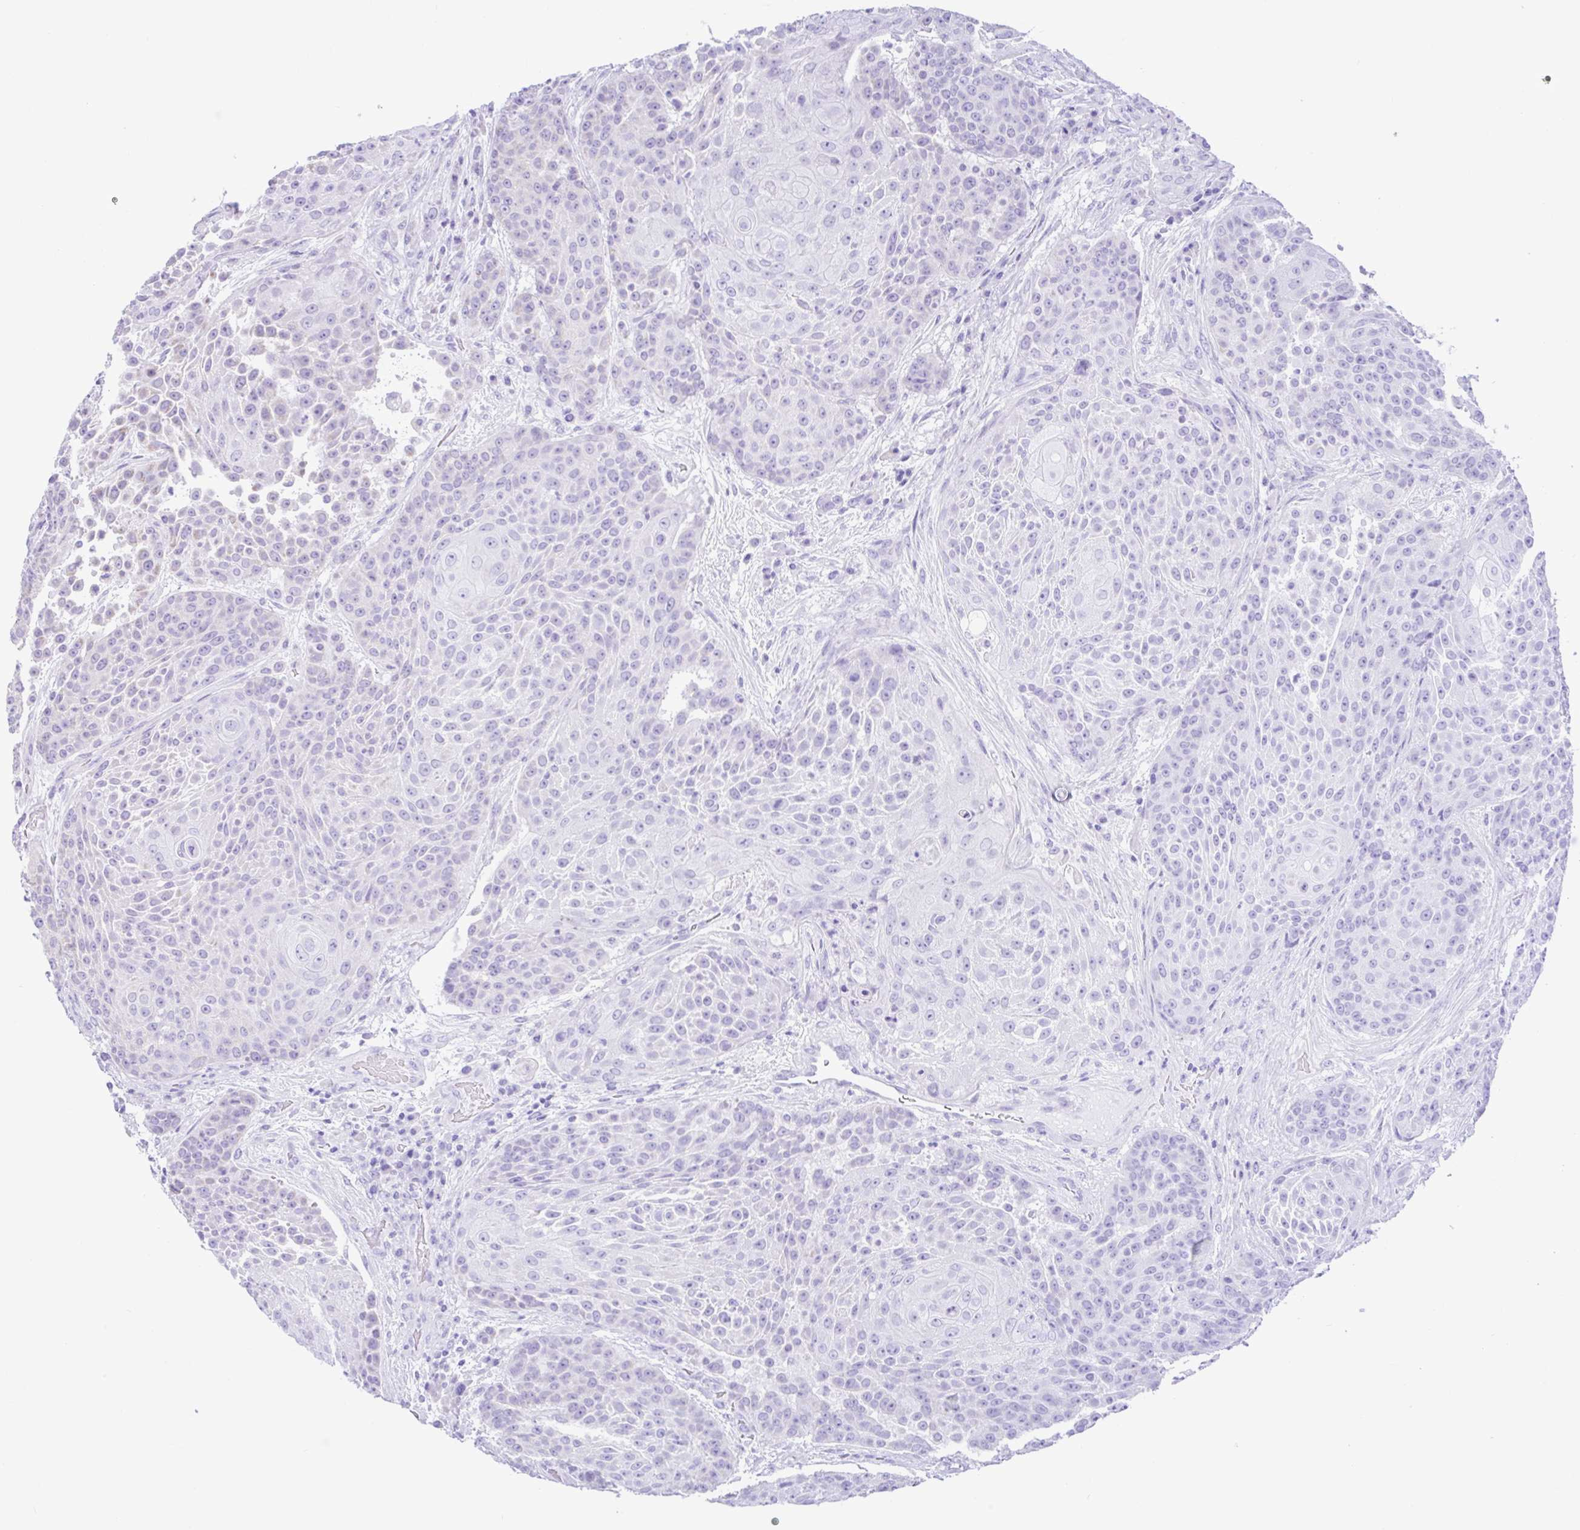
{"staining": {"intensity": "negative", "quantity": "none", "location": "none"}, "tissue": "urothelial cancer", "cell_type": "Tumor cells", "image_type": "cancer", "snomed": [{"axis": "morphology", "description": "Urothelial carcinoma, High grade"}, {"axis": "topography", "description": "Urinary bladder"}], "caption": "Tumor cells are negative for brown protein staining in urothelial carcinoma (high-grade).", "gene": "NDUFS2", "patient": {"sex": "female", "age": 63}}